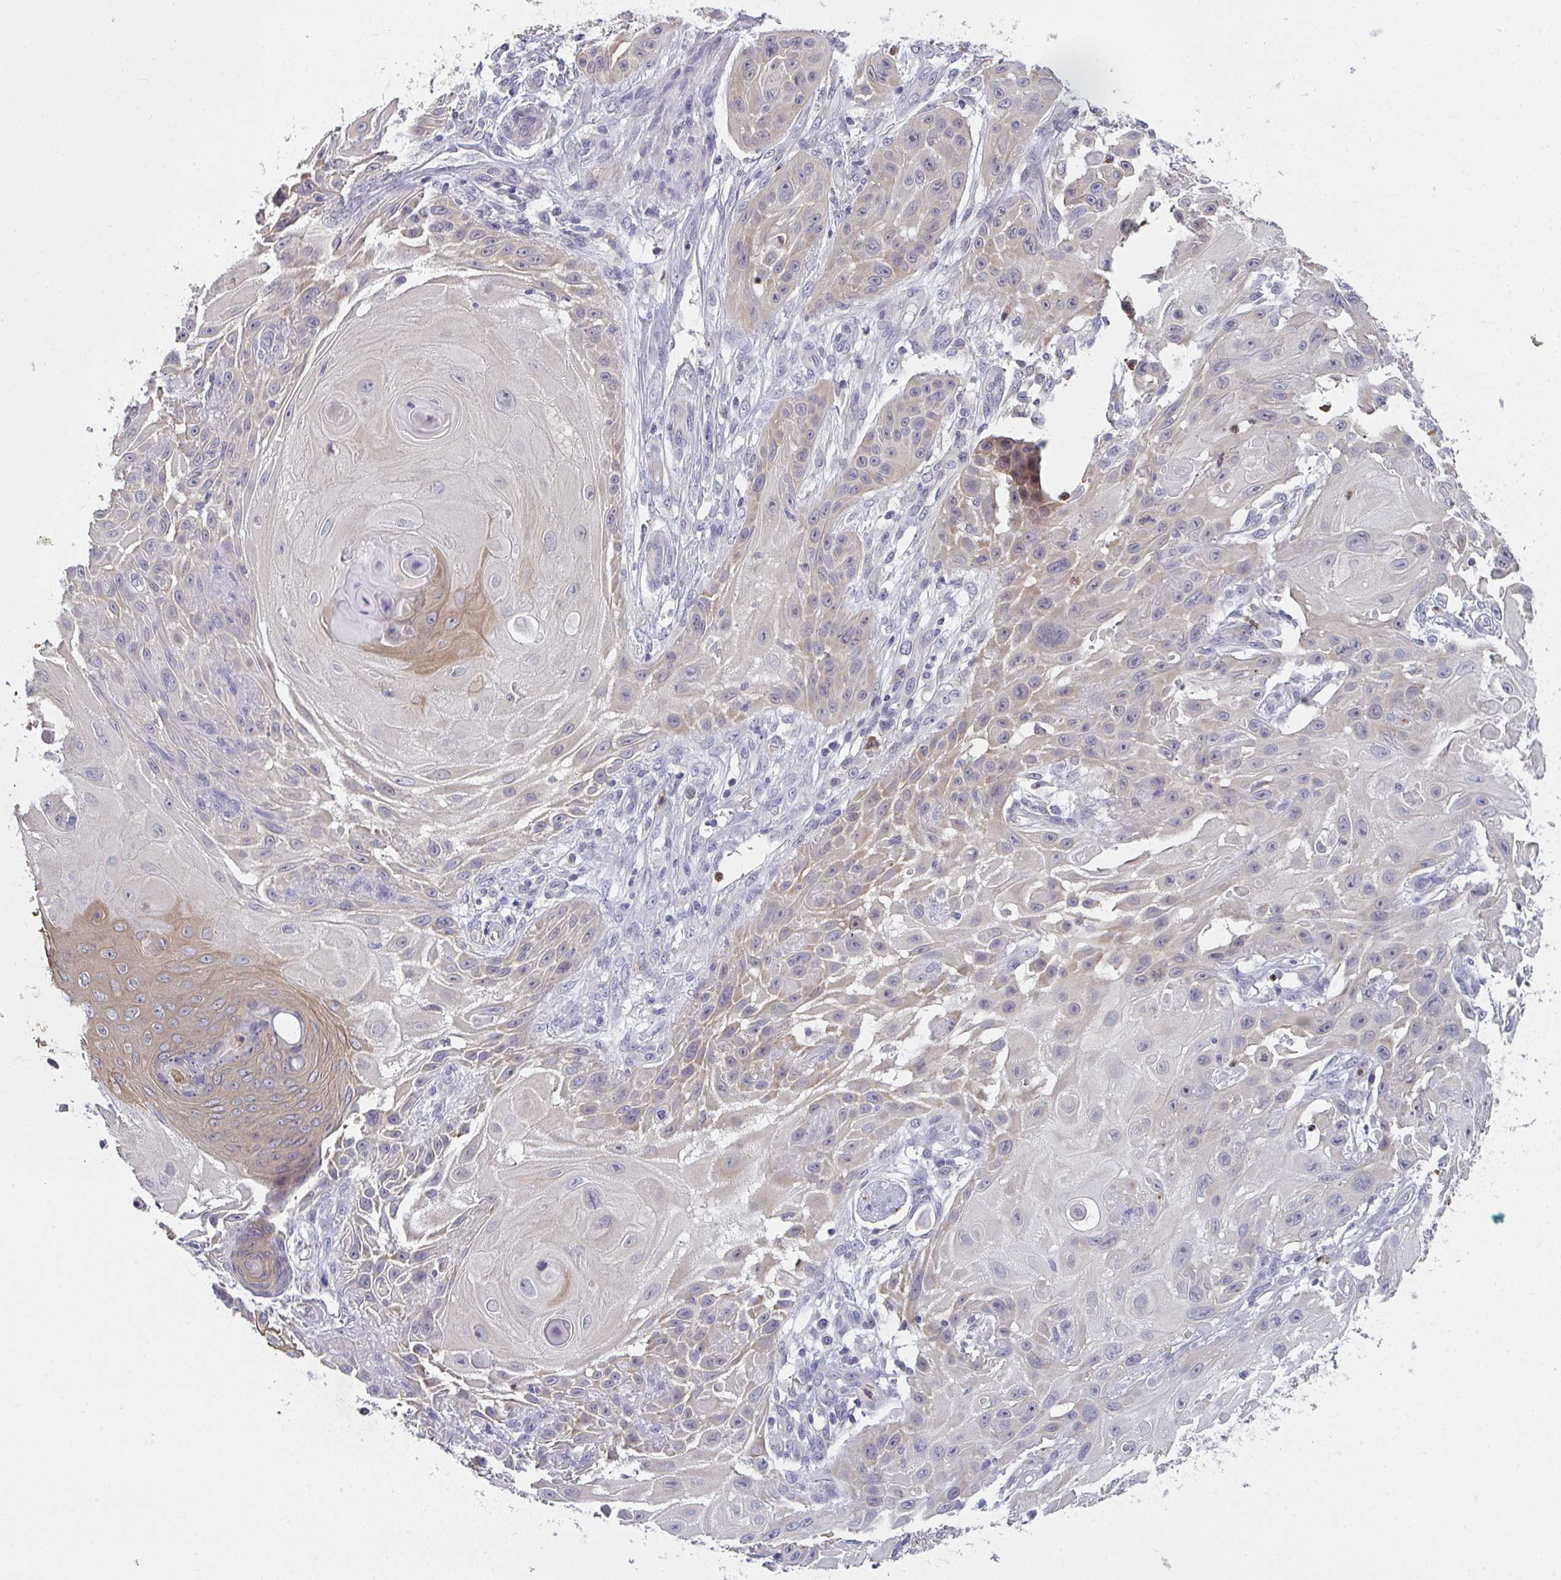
{"staining": {"intensity": "weak", "quantity": "25%-75%", "location": "cytoplasmic/membranous"}, "tissue": "skin cancer", "cell_type": "Tumor cells", "image_type": "cancer", "snomed": [{"axis": "morphology", "description": "Squamous cell carcinoma, NOS"}, {"axis": "topography", "description": "Skin"}], "caption": "Immunohistochemistry (IHC) image of neoplastic tissue: human skin squamous cell carcinoma stained using immunohistochemistry shows low levels of weak protein expression localized specifically in the cytoplasmic/membranous of tumor cells, appearing as a cytoplasmic/membranous brown color.", "gene": "RIOK1", "patient": {"sex": "female", "age": 91}}